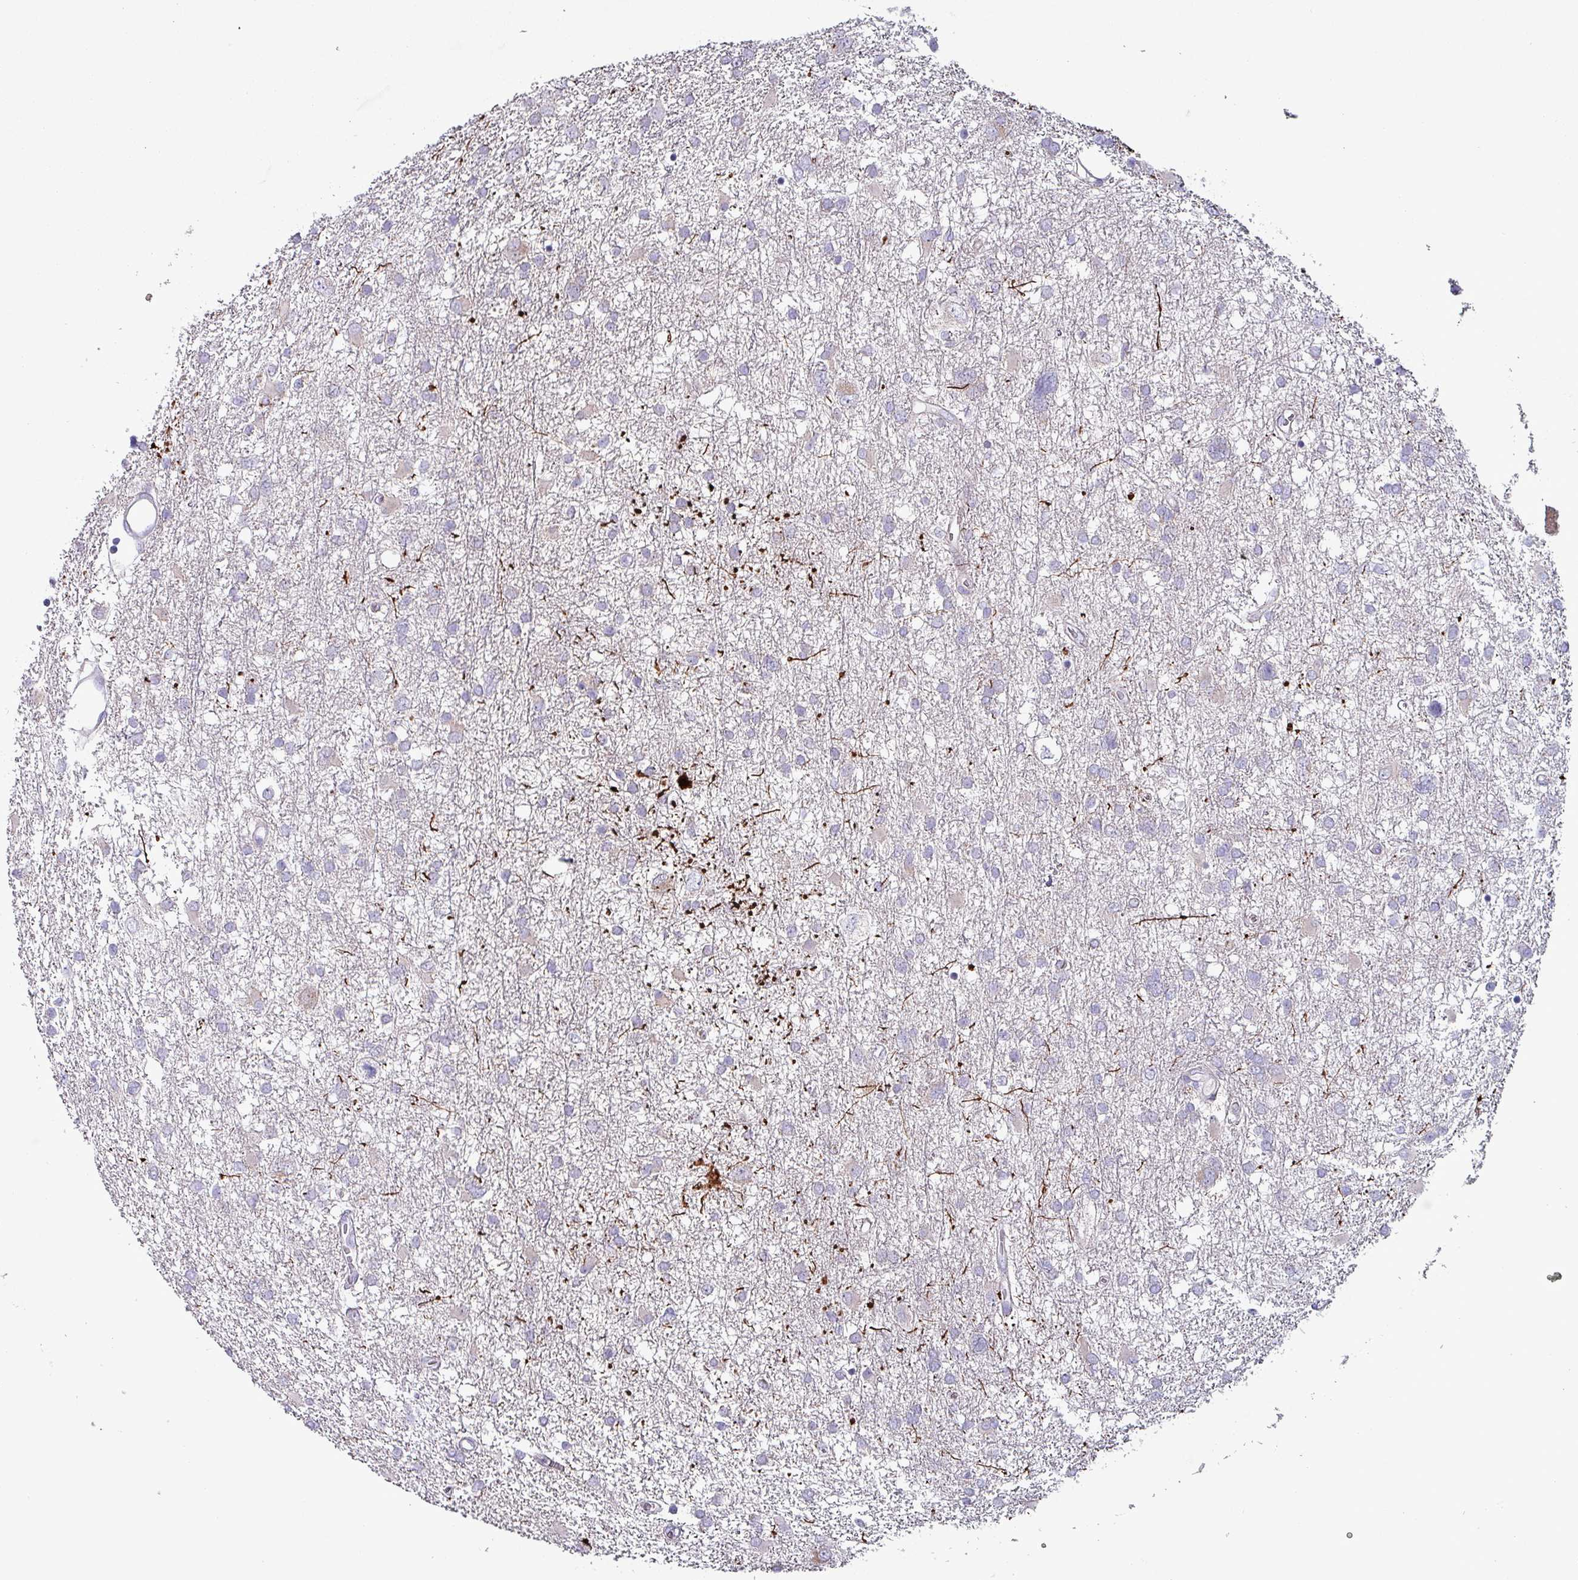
{"staining": {"intensity": "negative", "quantity": "none", "location": "none"}, "tissue": "glioma", "cell_type": "Tumor cells", "image_type": "cancer", "snomed": [{"axis": "morphology", "description": "Glioma, malignant, High grade"}, {"axis": "topography", "description": "Brain"}], "caption": "An immunohistochemistry micrograph of glioma is shown. There is no staining in tumor cells of glioma.", "gene": "HSD3B7", "patient": {"sex": "male", "age": 61}}